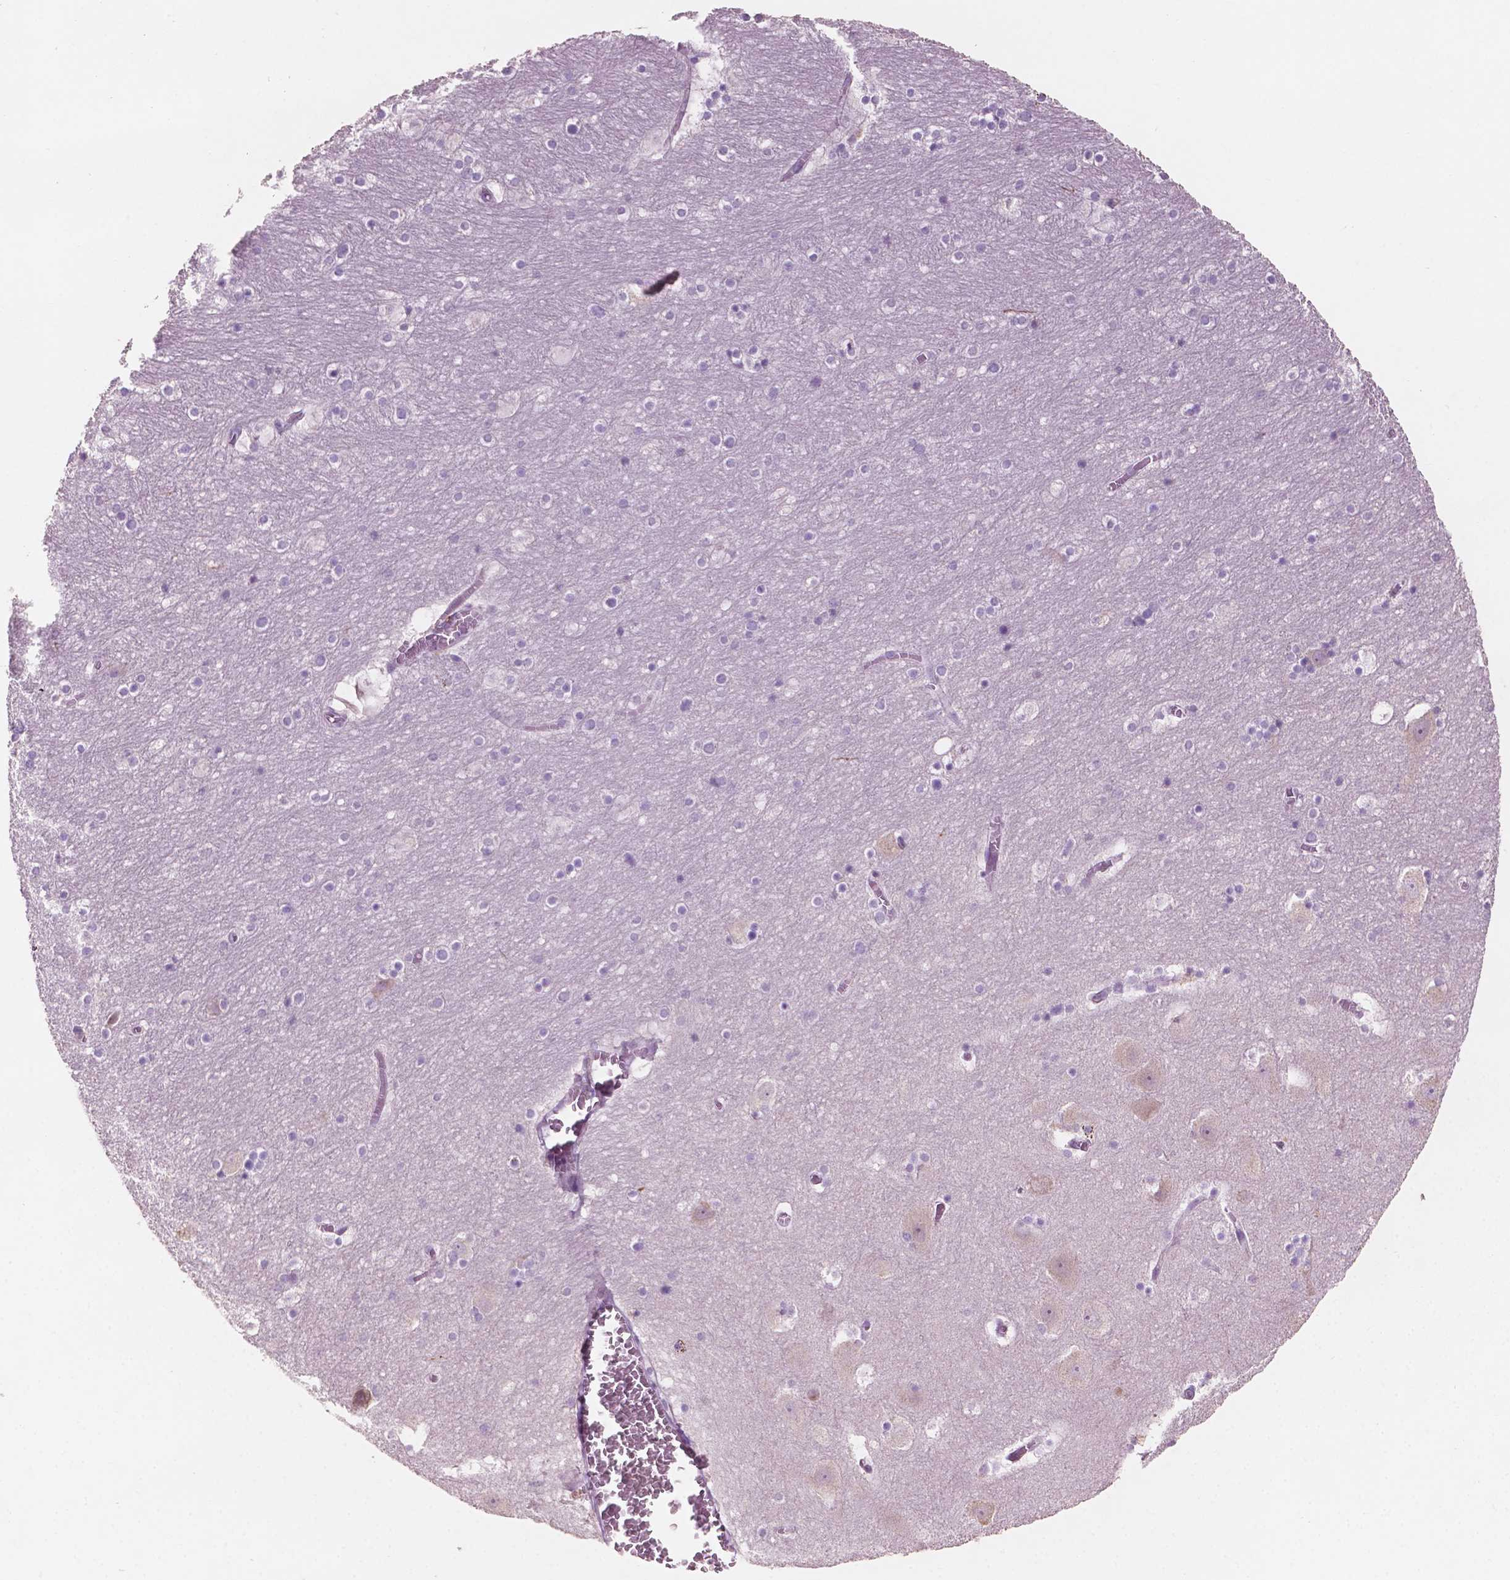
{"staining": {"intensity": "negative", "quantity": "none", "location": "none"}, "tissue": "hippocampus", "cell_type": "Glial cells", "image_type": "normal", "snomed": [{"axis": "morphology", "description": "Normal tissue, NOS"}, {"axis": "topography", "description": "Hippocampus"}], "caption": "Hippocampus stained for a protein using immunohistochemistry displays no expression glial cells.", "gene": "LRP1B", "patient": {"sex": "male", "age": 45}}